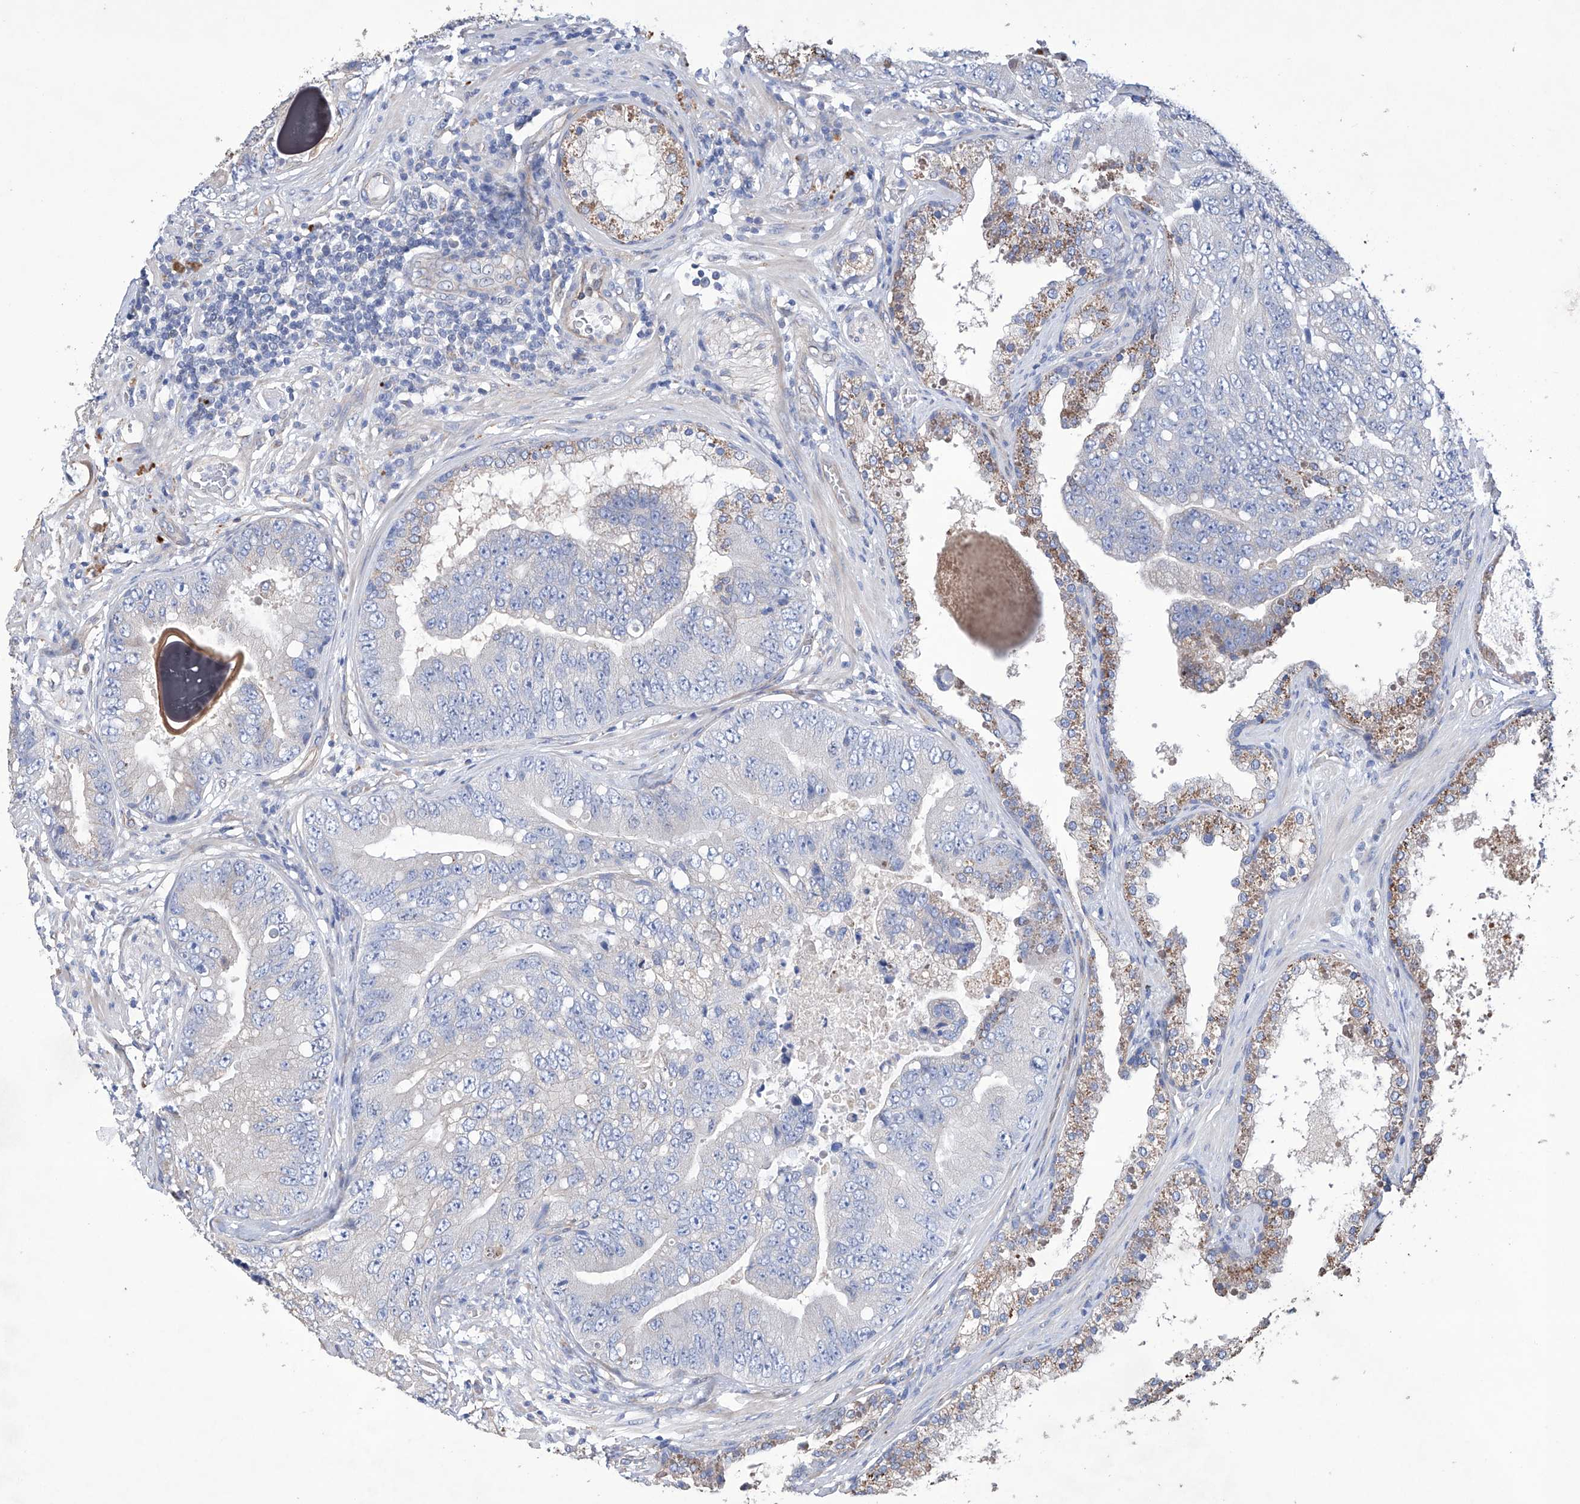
{"staining": {"intensity": "negative", "quantity": "none", "location": "none"}, "tissue": "prostate cancer", "cell_type": "Tumor cells", "image_type": "cancer", "snomed": [{"axis": "morphology", "description": "Adenocarcinoma, High grade"}, {"axis": "topography", "description": "Prostate"}], "caption": "Human prostate cancer (high-grade adenocarcinoma) stained for a protein using immunohistochemistry exhibits no expression in tumor cells.", "gene": "AFG1L", "patient": {"sex": "male", "age": 70}}